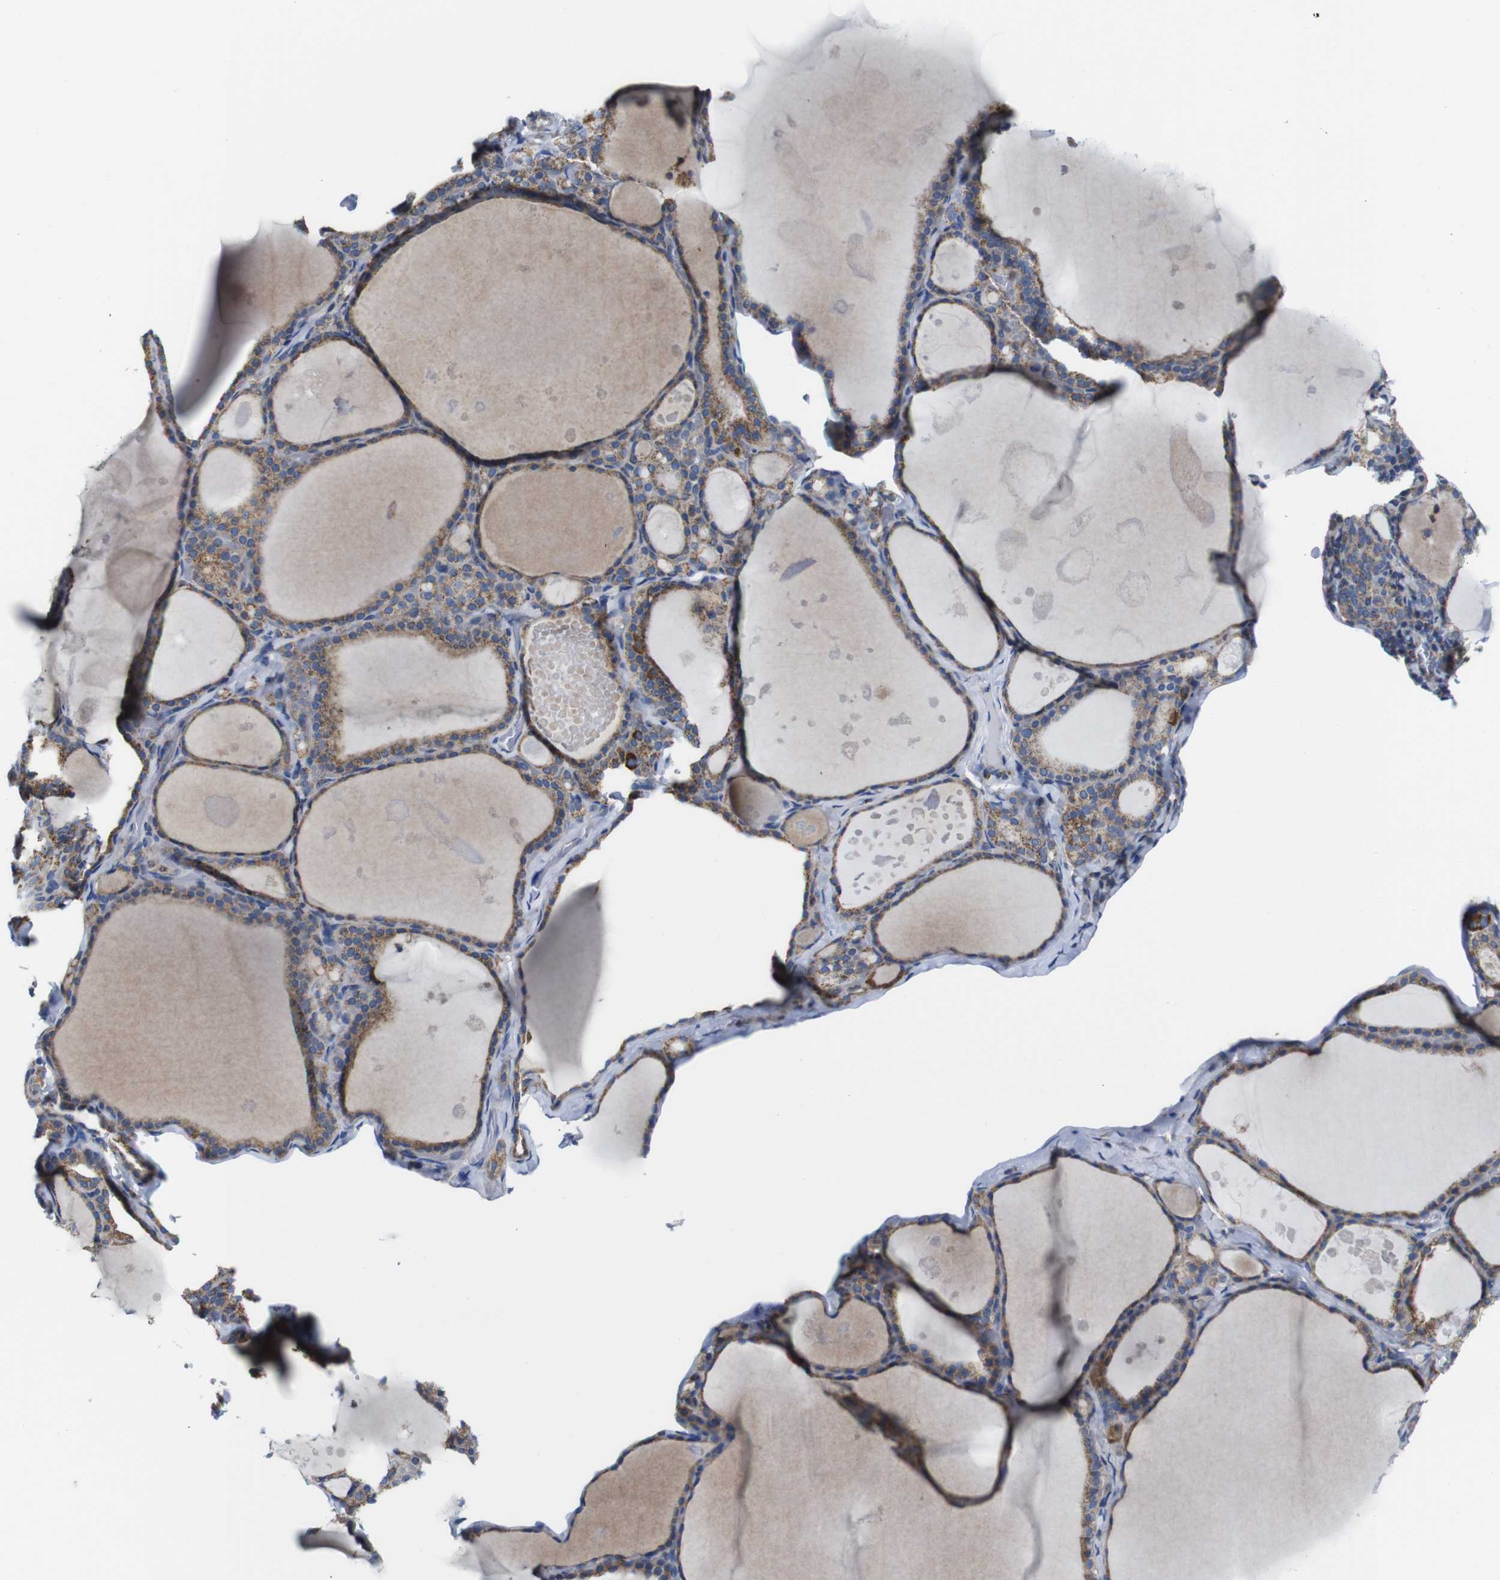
{"staining": {"intensity": "moderate", "quantity": ">75%", "location": "cytoplasmic/membranous"}, "tissue": "thyroid gland", "cell_type": "Glandular cells", "image_type": "normal", "snomed": [{"axis": "morphology", "description": "Normal tissue, NOS"}, {"axis": "topography", "description": "Thyroid gland"}], "caption": "Protein staining of normal thyroid gland reveals moderate cytoplasmic/membranous expression in about >75% of glandular cells. (brown staining indicates protein expression, while blue staining denotes nuclei).", "gene": "PDCD1LG2", "patient": {"sex": "male", "age": 56}}